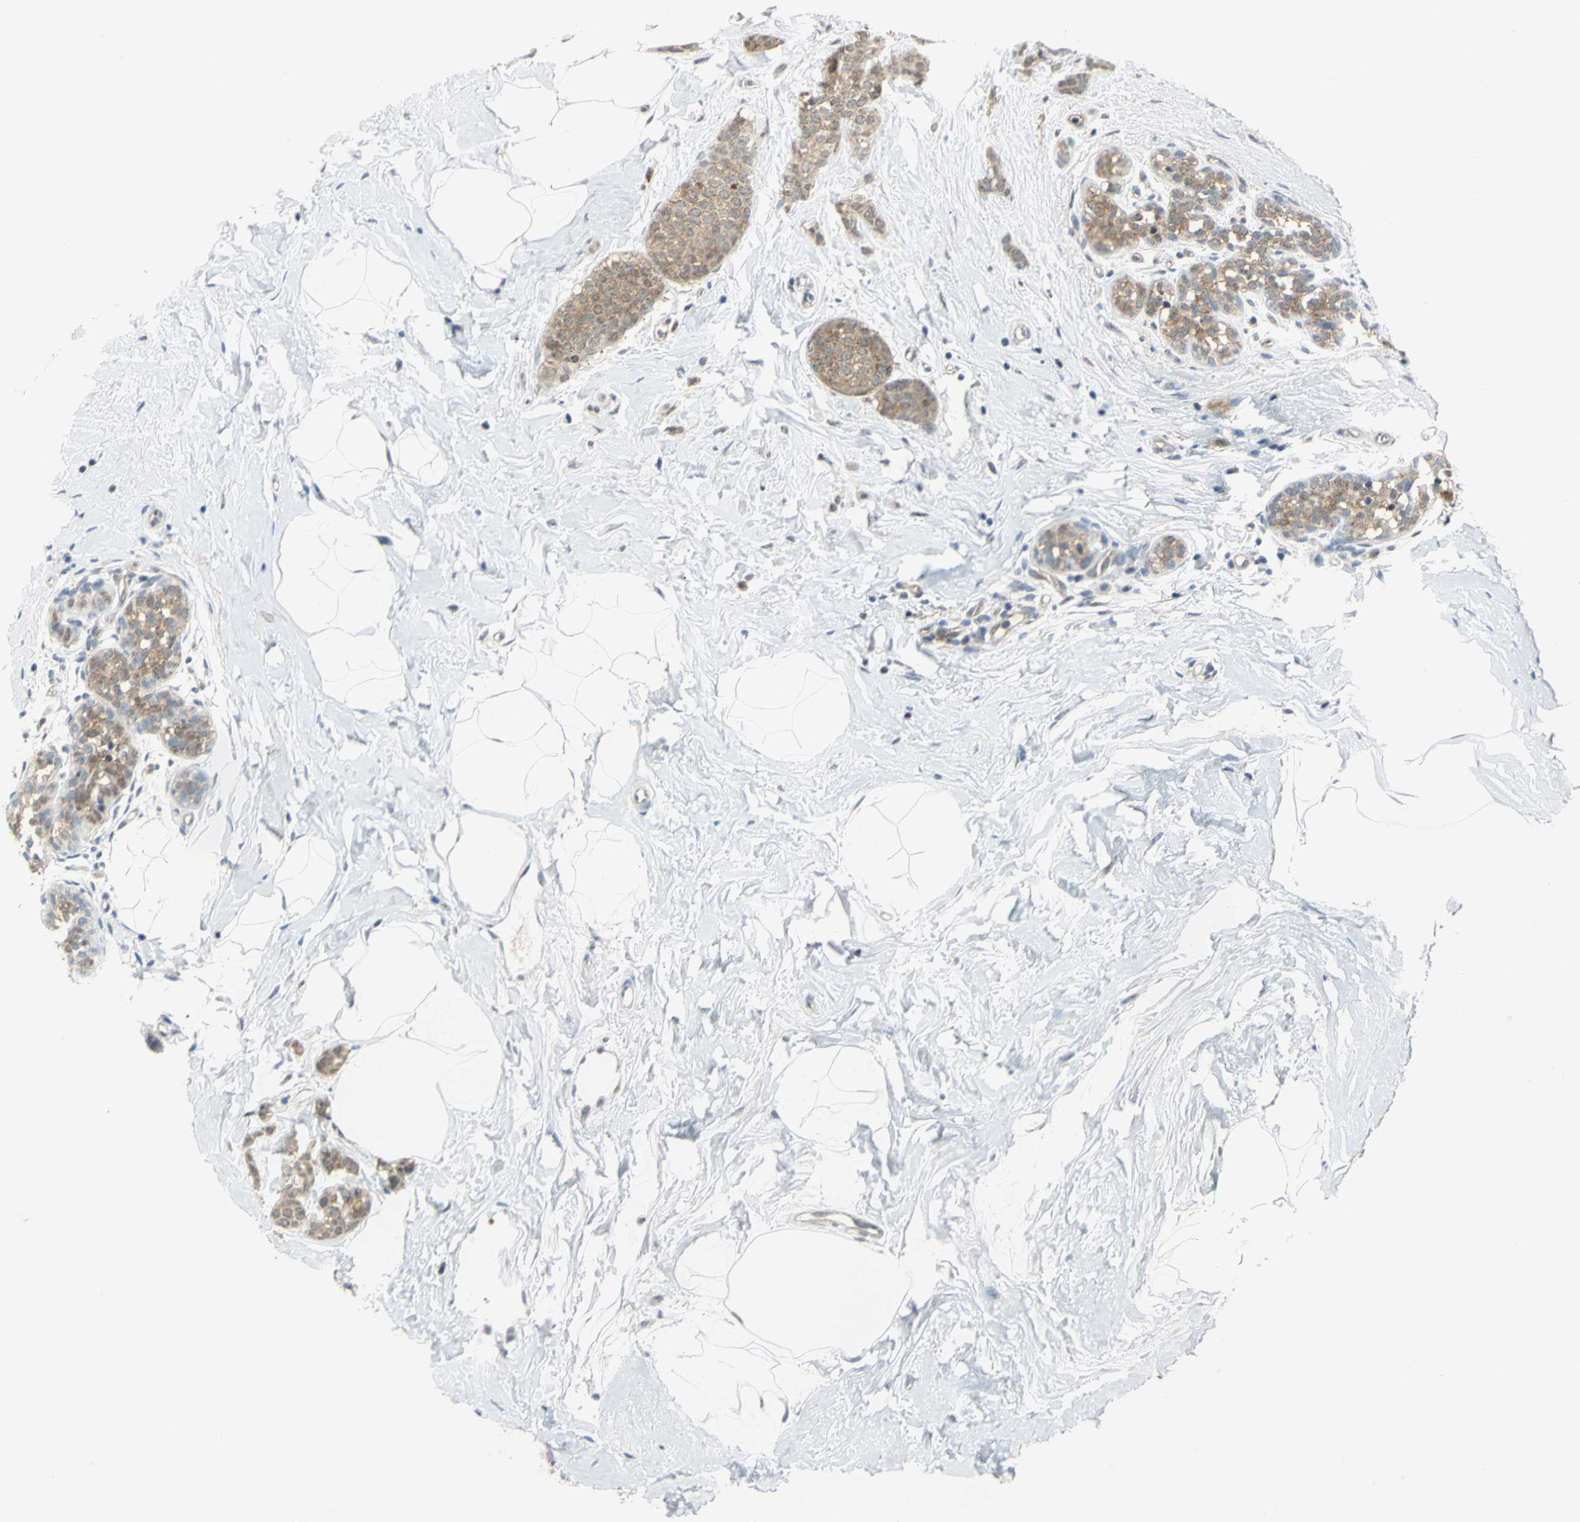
{"staining": {"intensity": "weak", "quantity": ">75%", "location": "cytoplasmic/membranous"}, "tissue": "breast cancer", "cell_type": "Tumor cells", "image_type": "cancer", "snomed": [{"axis": "morphology", "description": "Lobular carcinoma, in situ"}, {"axis": "morphology", "description": "Lobular carcinoma"}, {"axis": "topography", "description": "Breast"}], "caption": "Immunohistochemical staining of human lobular carcinoma (breast) shows low levels of weak cytoplasmic/membranous protein staining in approximately >75% of tumor cells.", "gene": "PSMA4", "patient": {"sex": "female", "age": 41}}